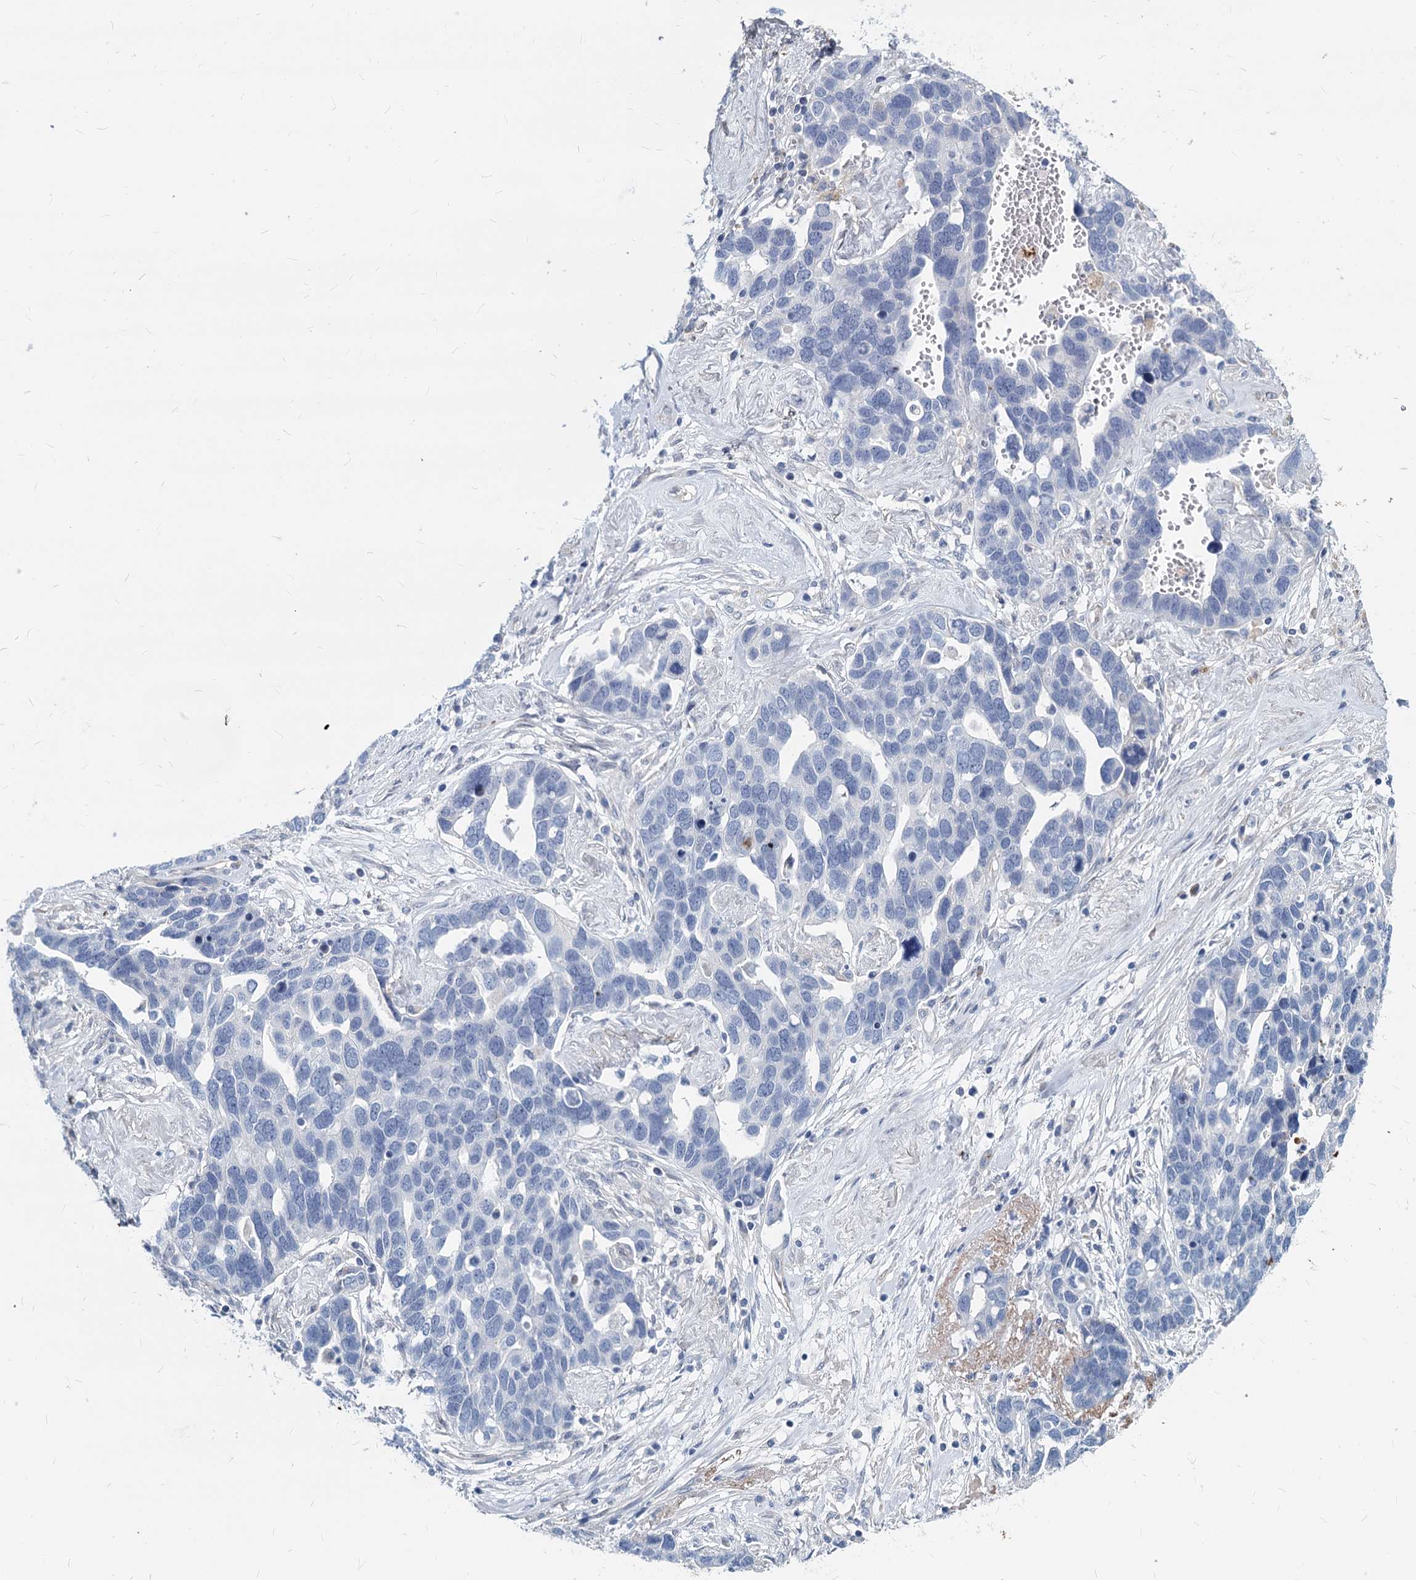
{"staining": {"intensity": "negative", "quantity": "none", "location": "none"}, "tissue": "ovarian cancer", "cell_type": "Tumor cells", "image_type": "cancer", "snomed": [{"axis": "morphology", "description": "Cystadenocarcinoma, serous, NOS"}, {"axis": "topography", "description": "Ovary"}], "caption": "IHC photomicrograph of human ovarian cancer (serous cystadenocarcinoma) stained for a protein (brown), which reveals no expression in tumor cells.", "gene": "GSTM3", "patient": {"sex": "female", "age": 54}}